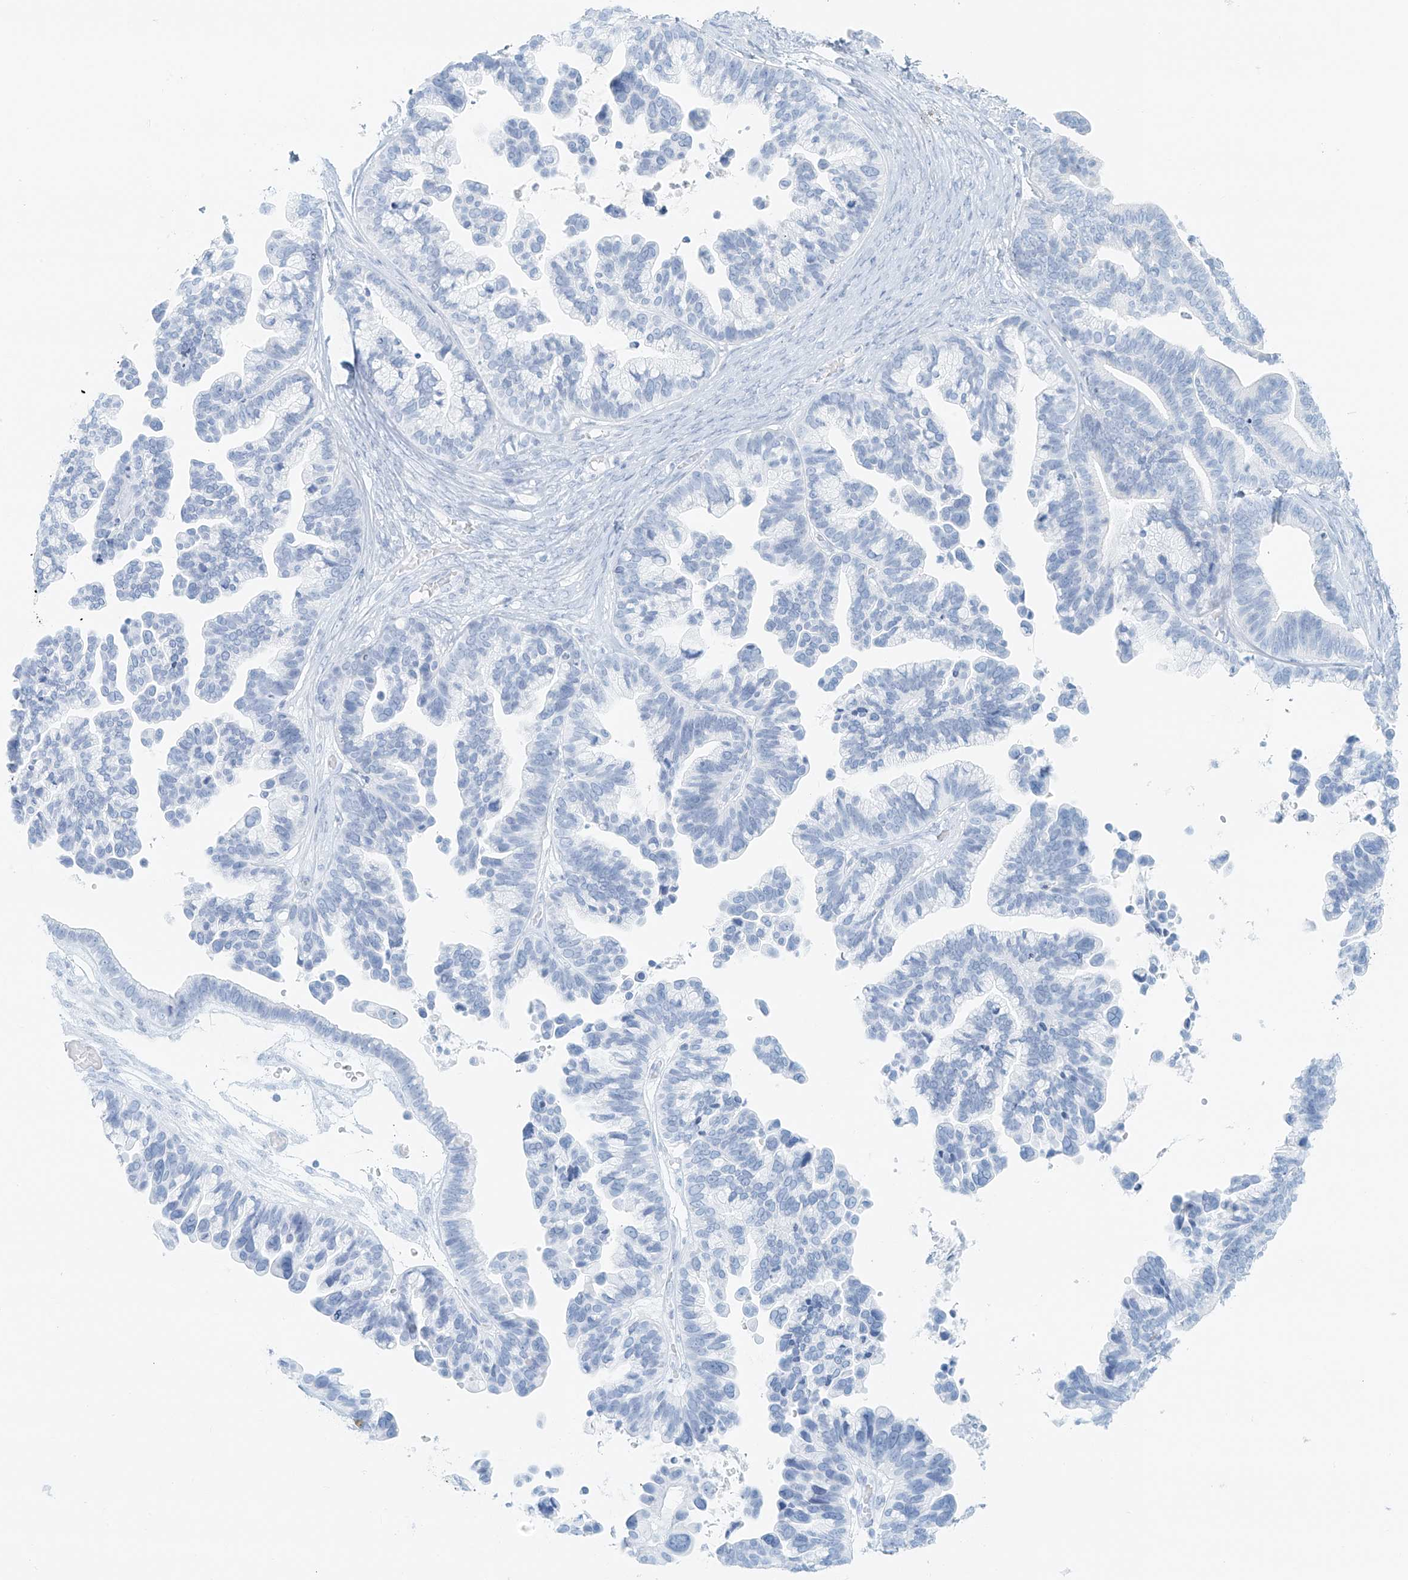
{"staining": {"intensity": "negative", "quantity": "none", "location": "none"}, "tissue": "ovarian cancer", "cell_type": "Tumor cells", "image_type": "cancer", "snomed": [{"axis": "morphology", "description": "Cystadenocarcinoma, serous, NOS"}, {"axis": "topography", "description": "Ovary"}], "caption": "Human ovarian serous cystadenocarcinoma stained for a protein using immunohistochemistry displays no expression in tumor cells.", "gene": "UST", "patient": {"sex": "female", "age": 56}}